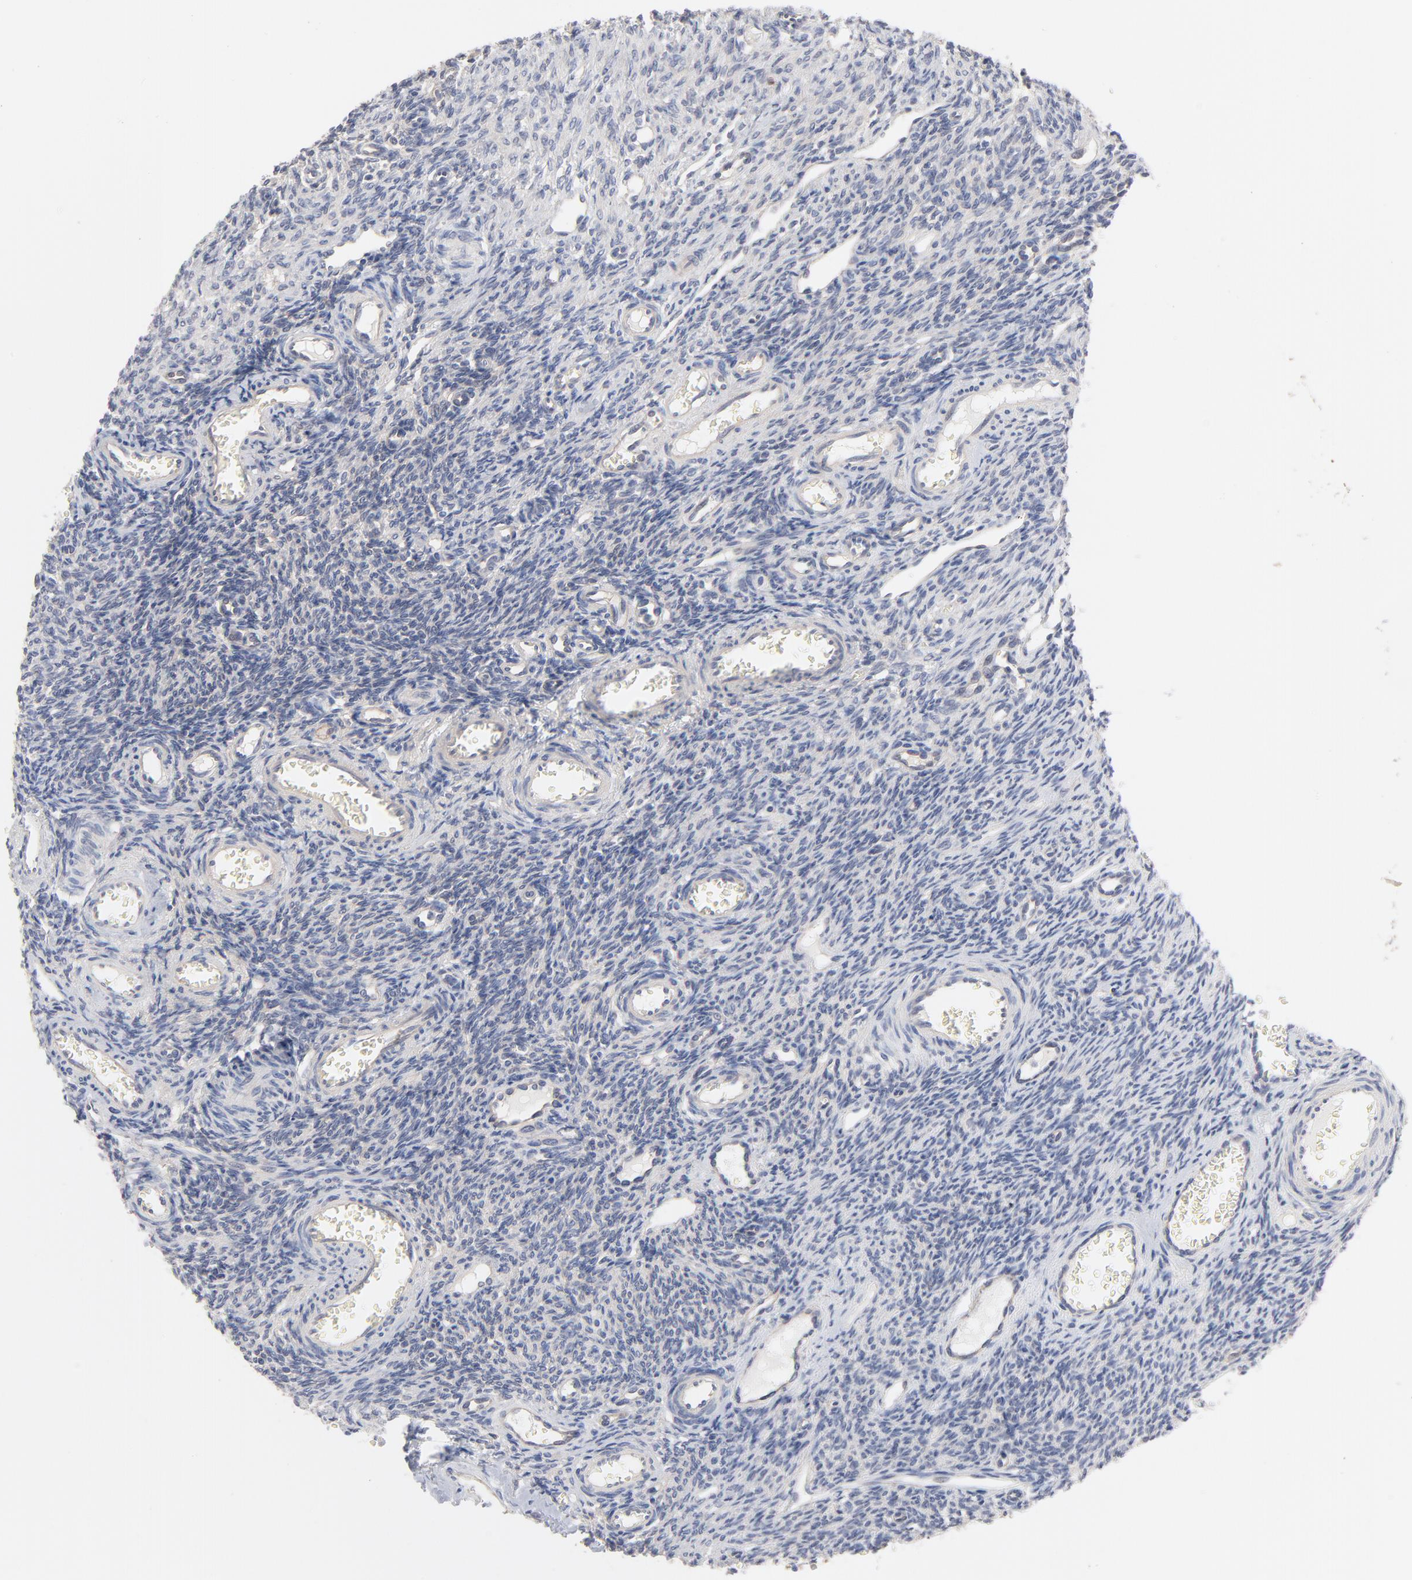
{"staining": {"intensity": "negative", "quantity": "none", "location": "none"}, "tissue": "ovary", "cell_type": "Ovarian stroma cells", "image_type": "normal", "snomed": [{"axis": "morphology", "description": "Normal tissue, NOS"}, {"axis": "topography", "description": "Ovary"}], "caption": "Unremarkable ovary was stained to show a protein in brown. There is no significant expression in ovarian stroma cells. (DAB immunohistochemistry (IHC), high magnification).", "gene": "SLC16A1", "patient": {"sex": "female", "age": 33}}